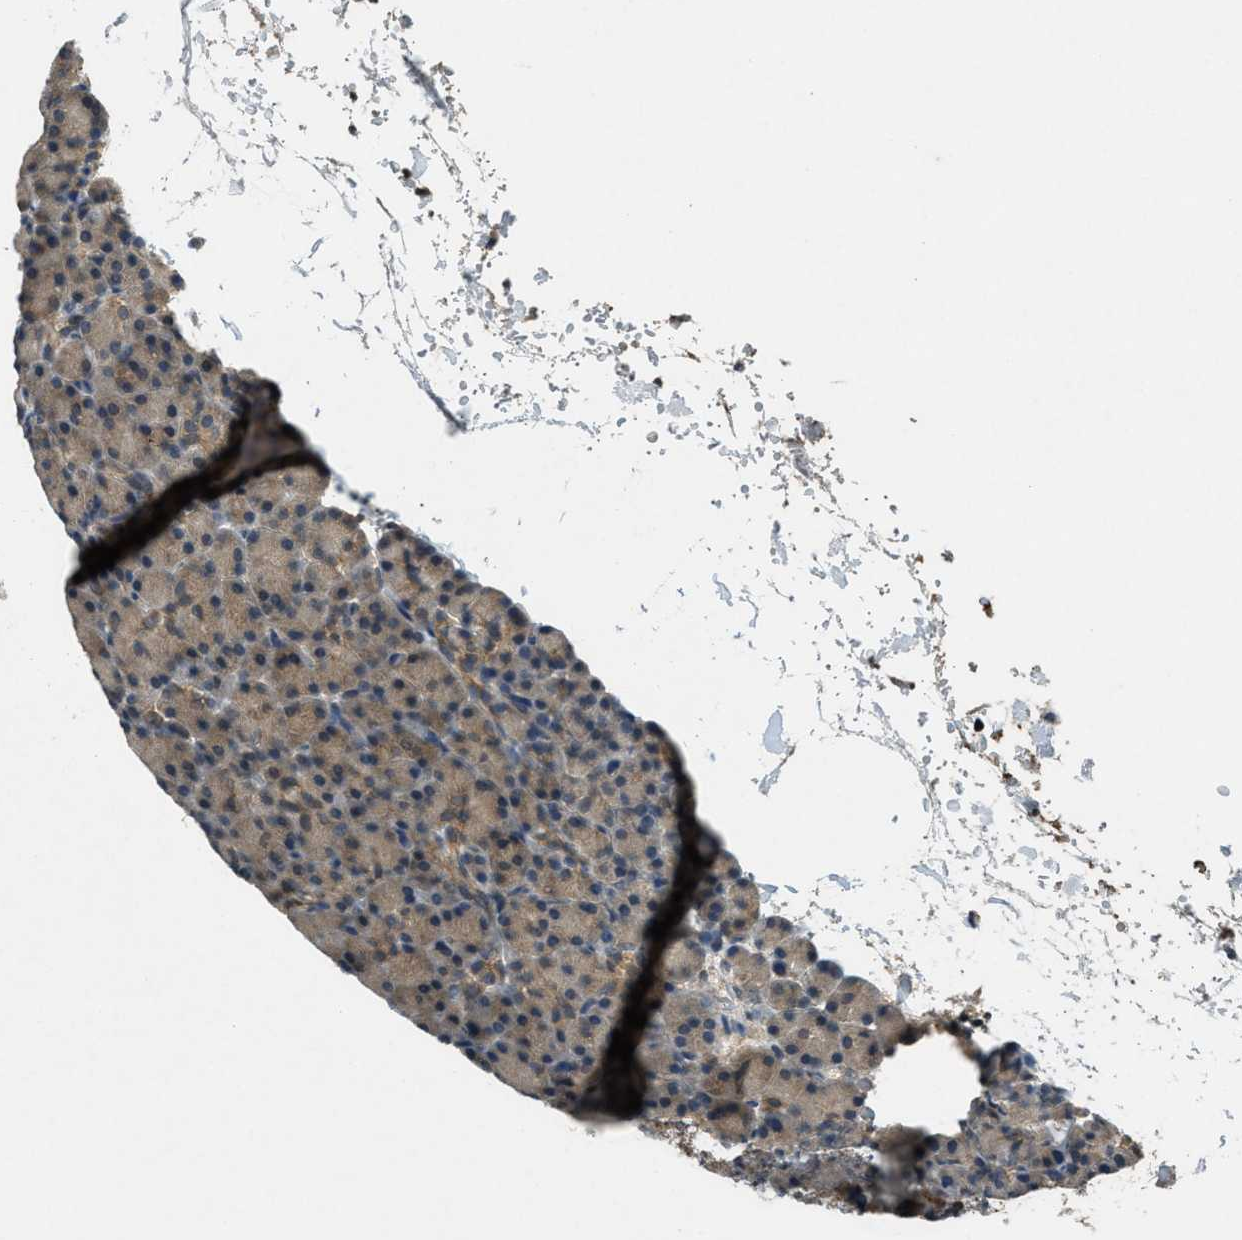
{"staining": {"intensity": "moderate", "quantity": "25%-75%", "location": "cytoplasmic/membranous"}, "tissue": "pancreas", "cell_type": "Exocrine glandular cells", "image_type": "normal", "snomed": [{"axis": "morphology", "description": "Normal tissue, NOS"}, {"axis": "topography", "description": "Pancreas"}], "caption": "DAB immunohistochemical staining of normal pancreas reveals moderate cytoplasmic/membranous protein positivity in about 25%-75% of exocrine glandular cells. (Stains: DAB (3,3'-diaminobenzidine) in brown, nuclei in blue, Microscopy: brightfield microscopy at high magnification).", "gene": "DUSP6", "patient": {"sex": "female", "age": 43}}